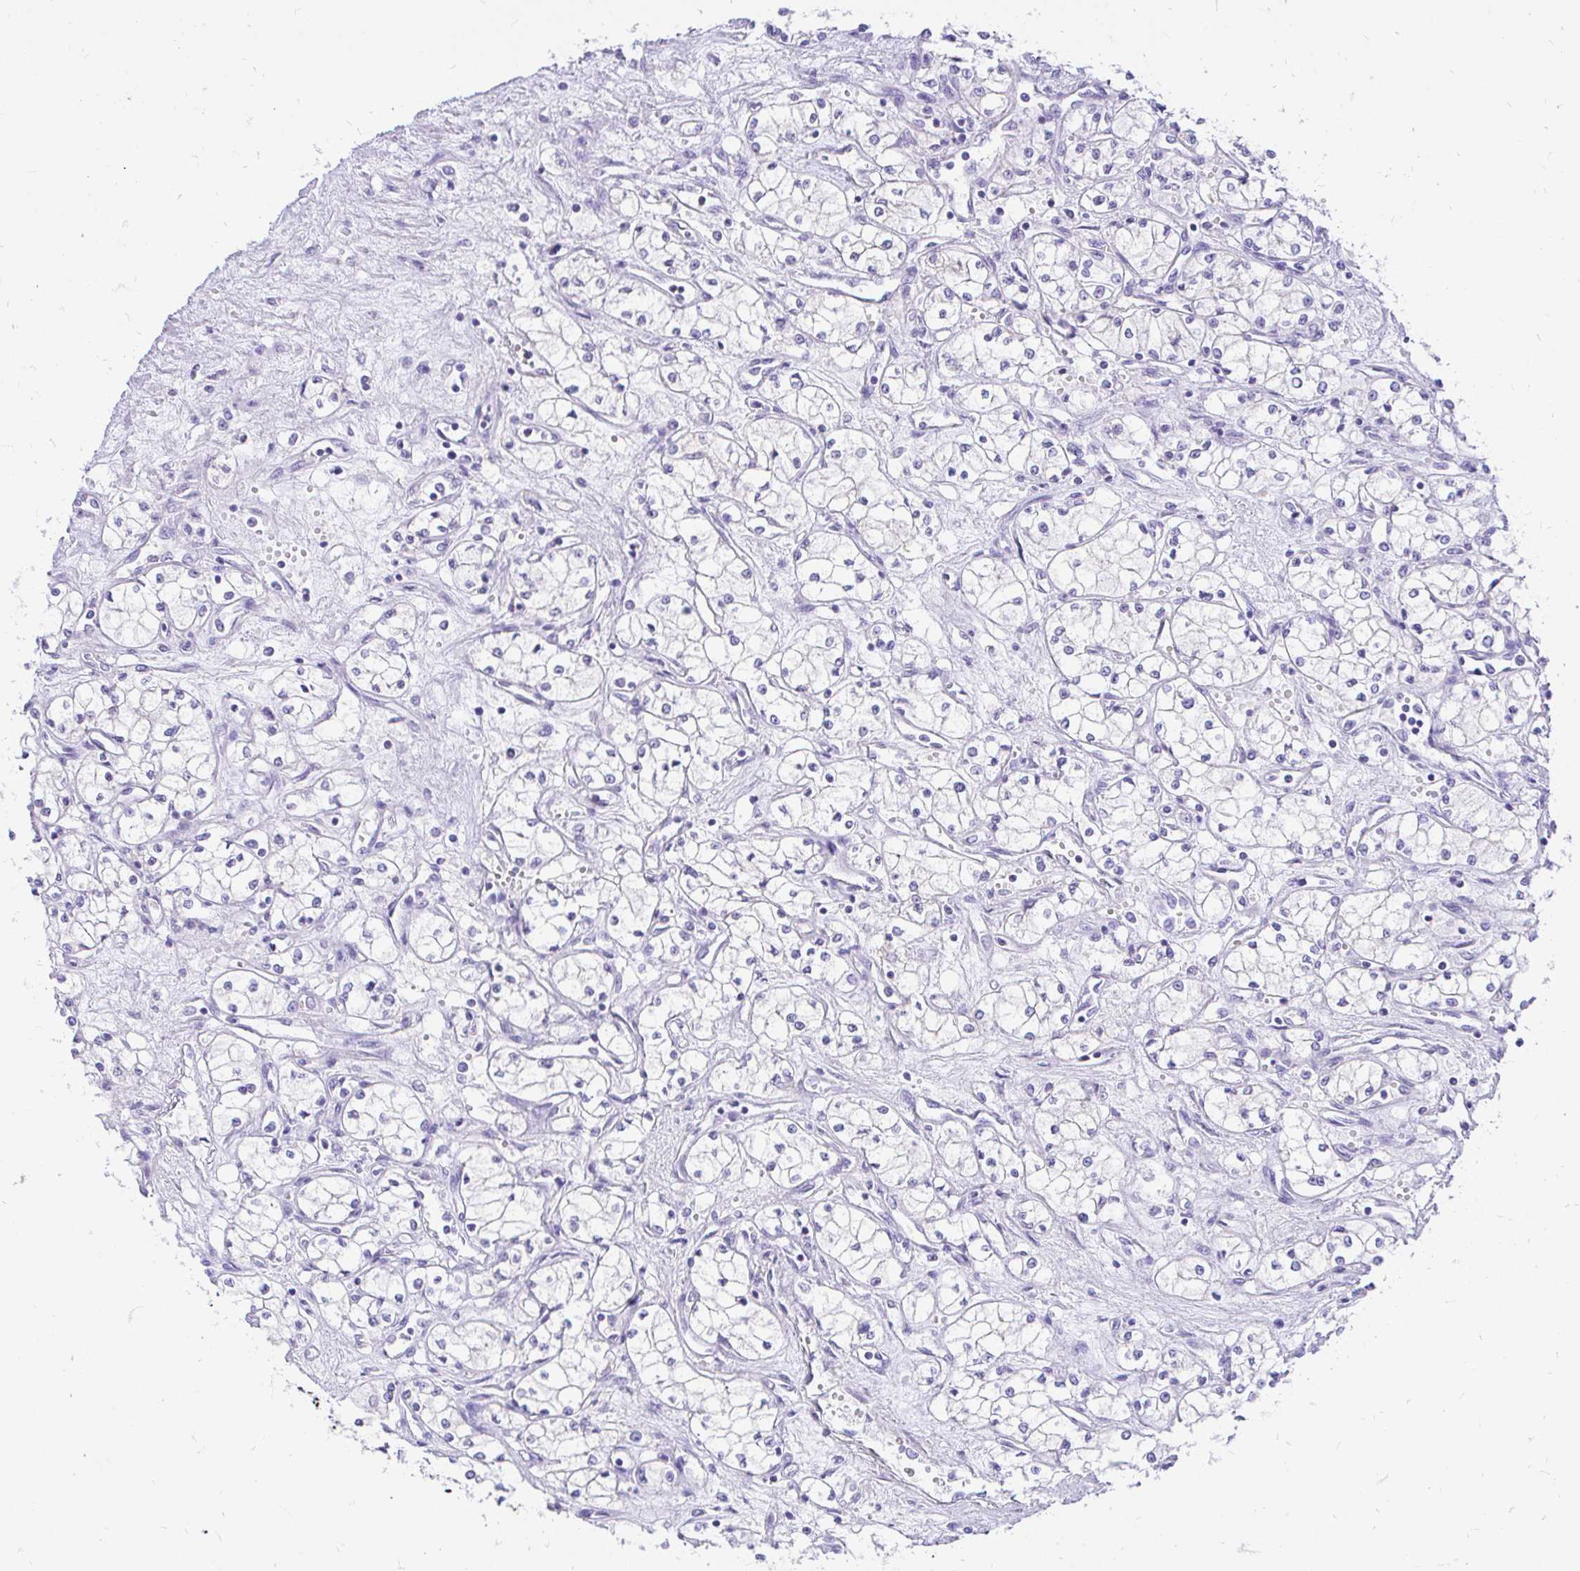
{"staining": {"intensity": "negative", "quantity": "none", "location": "none"}, "tissue": "renal cancer", "cell_type": "Tumor cells", "image_type": "cancer", "snomed": [{"axis": "morphology", "description": "Normal tissue, NOS"}, {"axis": "morphology", "description": "Adenocarcinoma, NOS"}, {"axis": "topography", "description": "Kidney"}], "caption": "Renal adenocarcinoma stained for a protein using IHC exhibits no positivity tumor cells.", "gene": "FATE1", "patient": {"sex": "male", "age": 59}}